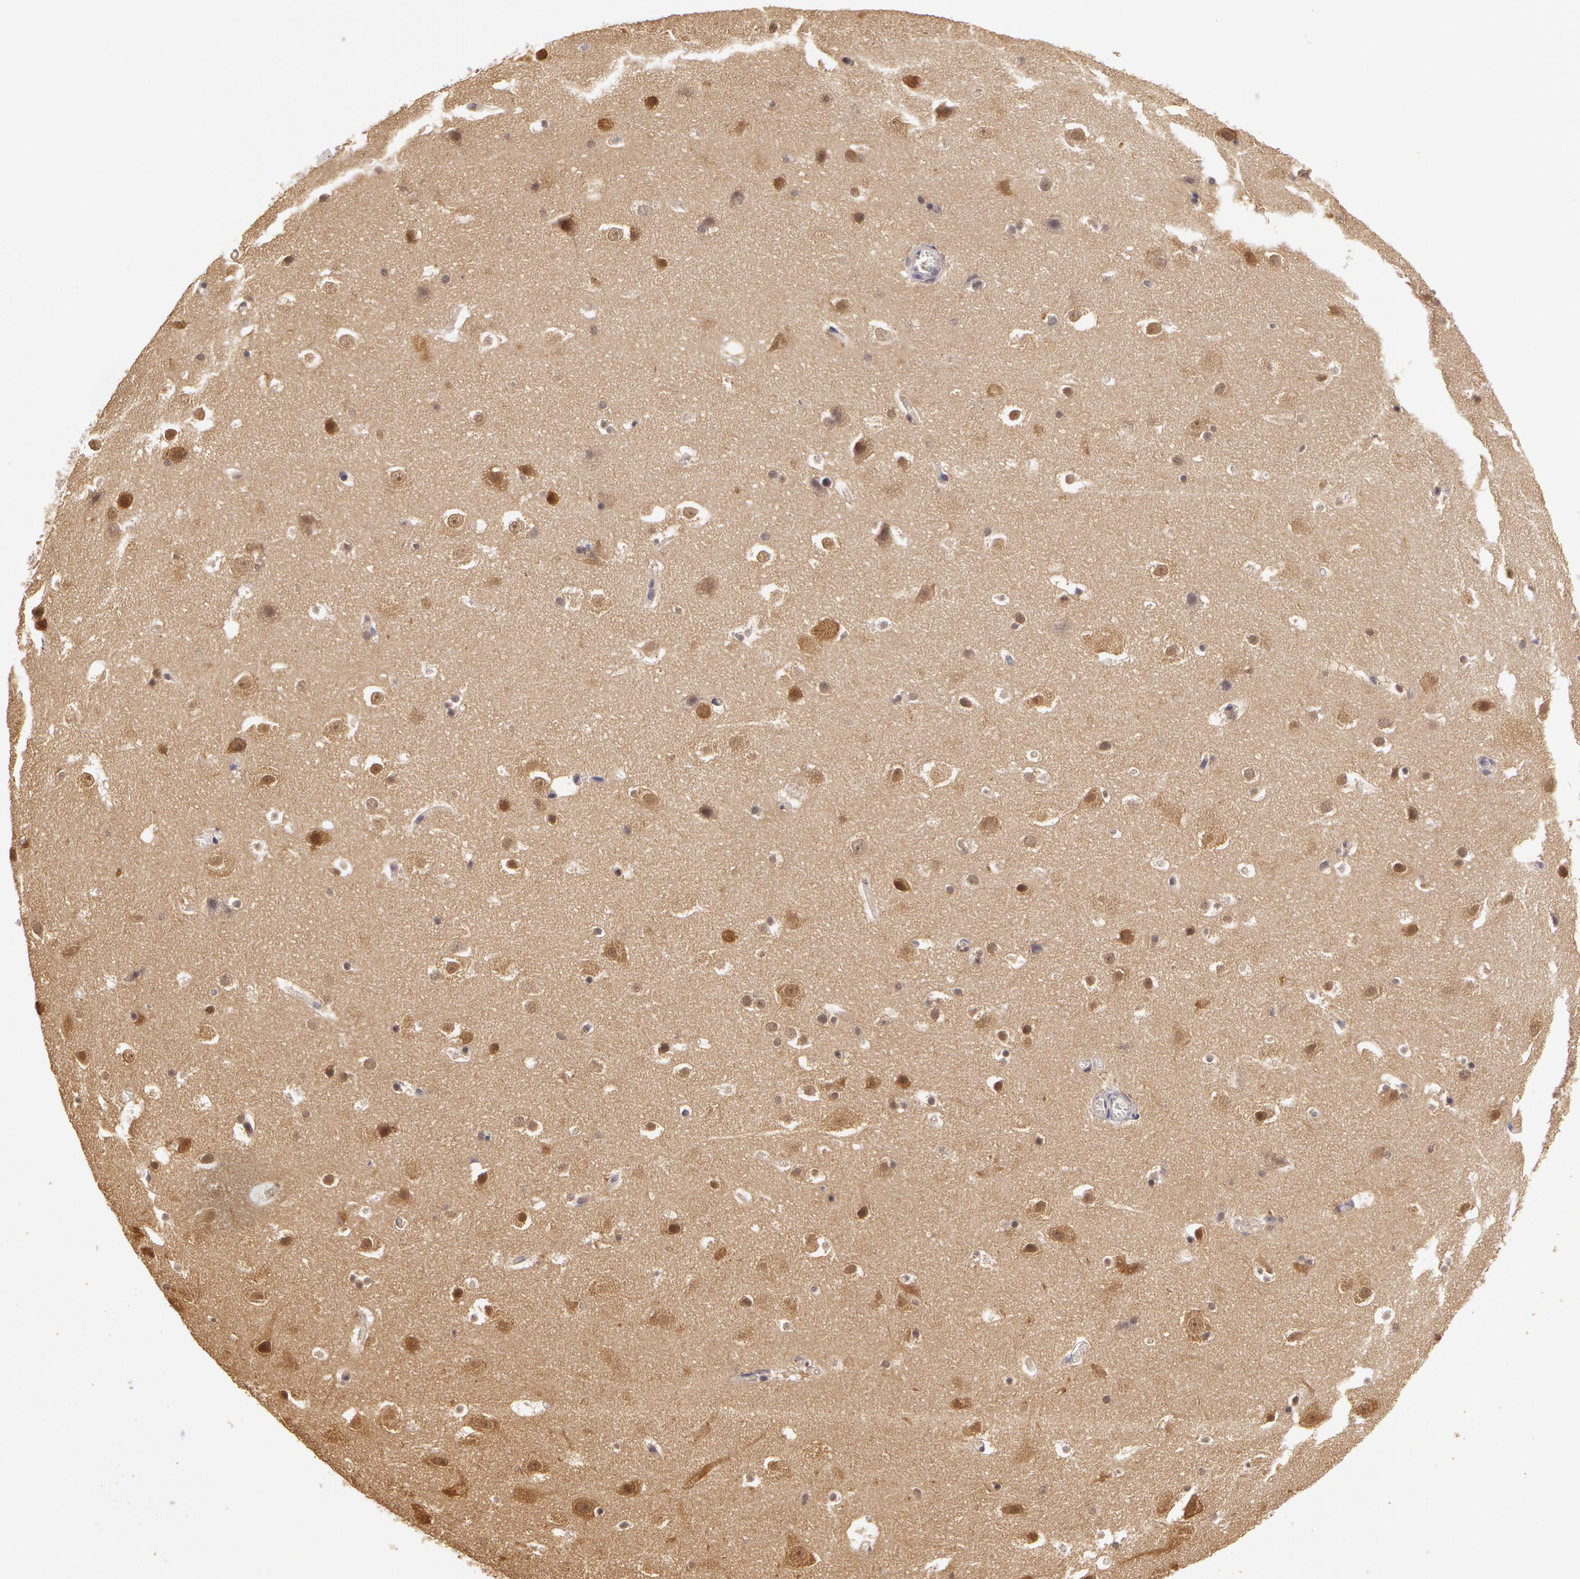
{"staining": {"intensity": "negative", "quantity": "none", "location": "none"}, "tissue": "hippocampus", "cell_type": "Glial cells", "image_type": "normal", "snomed": [{"axis": "morphology", "description": "Normal tissue, NOS"}, {"axis": "topography", "description": "Hippocampus"}], "caption": "This is a image of immunohistochemistry staining of benign hippocampus, which shows no staining in glial cells.", "gene": "AHSA1", "patient": {"sex": "male", "age": 45}}